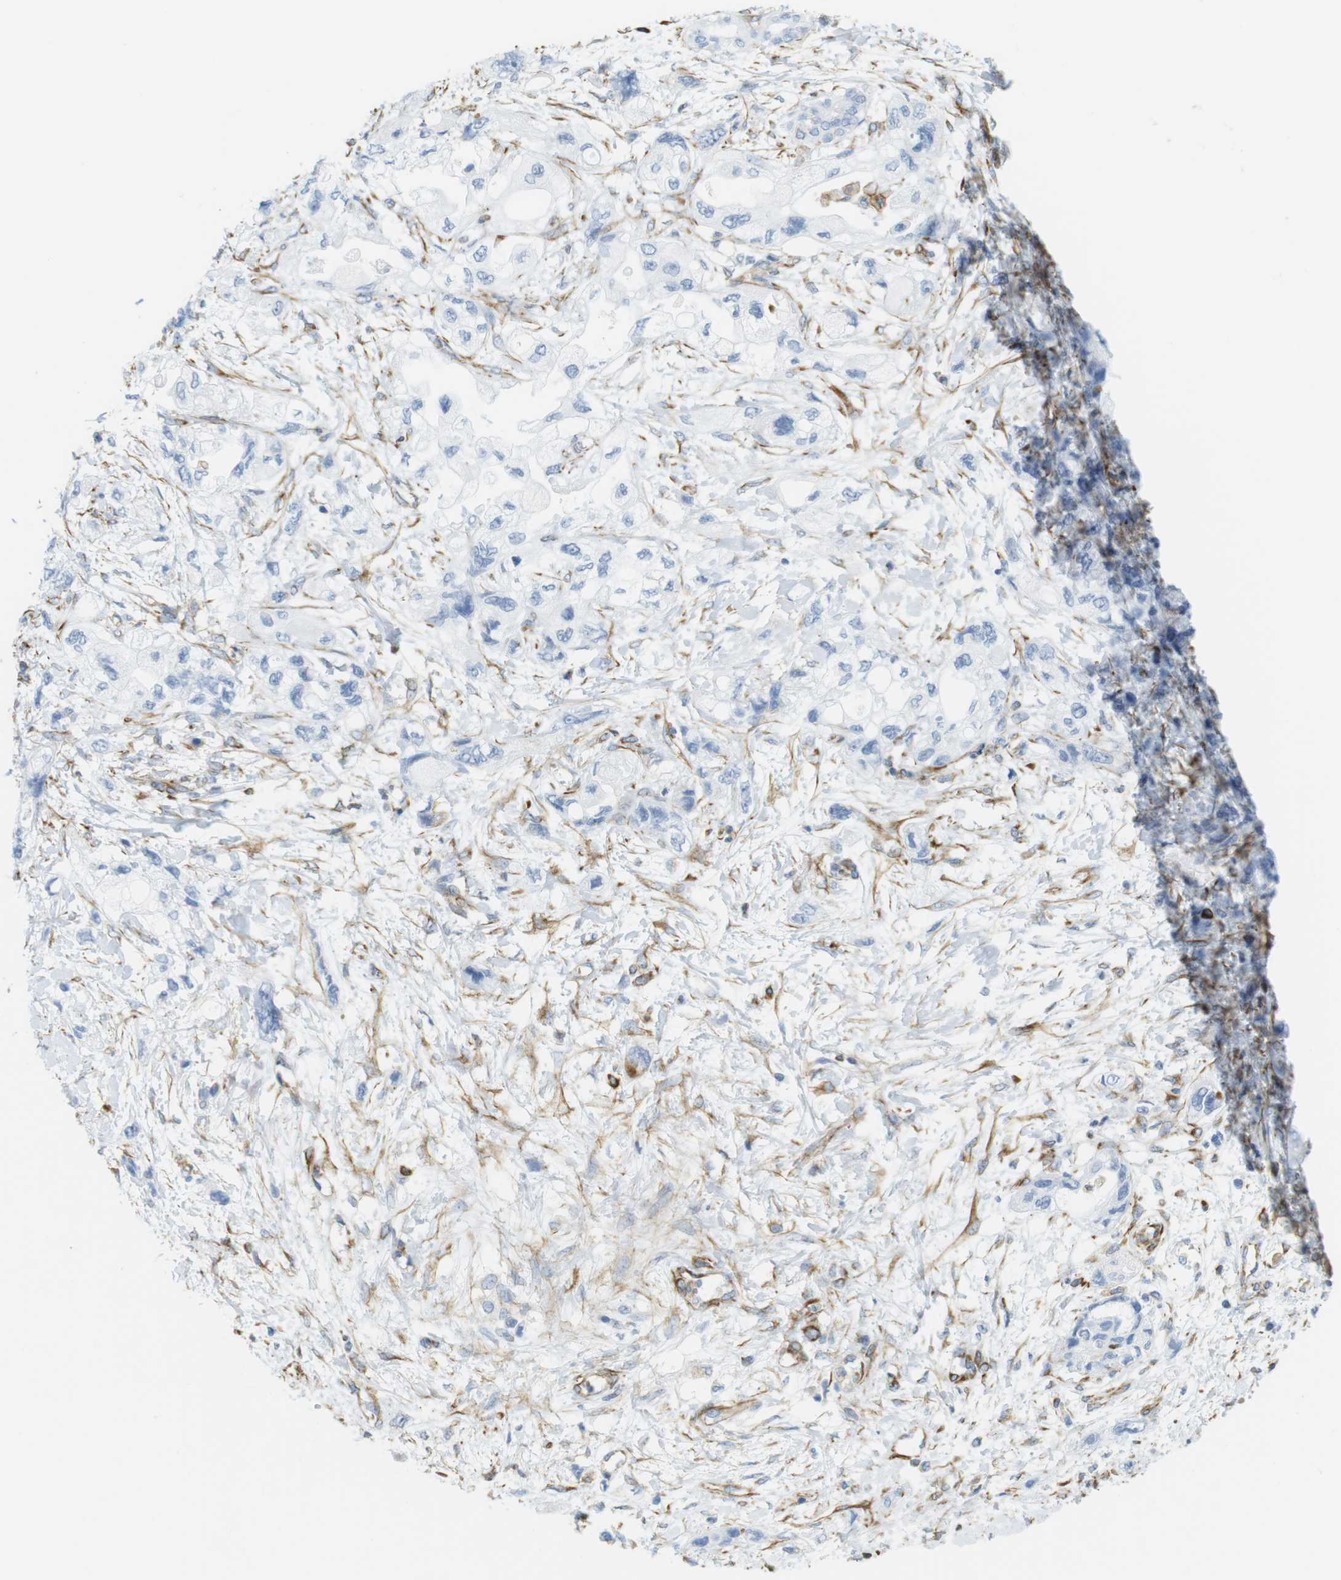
{"staining": {"intensity": "negative", "quantity": "none", "location": "none"}, "tissue": "pancreatic cancer", "cell_type": "Tumor cells", "image_type": "cancer", "snomed": [{"axis": "morphology", "description": "Adenocarcinoma, NOS"}, {"axis": "topography", "description": "Pancreas"}], "caption": "IHC image of pancreatic adenocarcinoma stained for a protein (brown), which reveals no staining in tumor cells.", "gene": "MS4A10", "patient": {"sex": "male", "age": 56}}